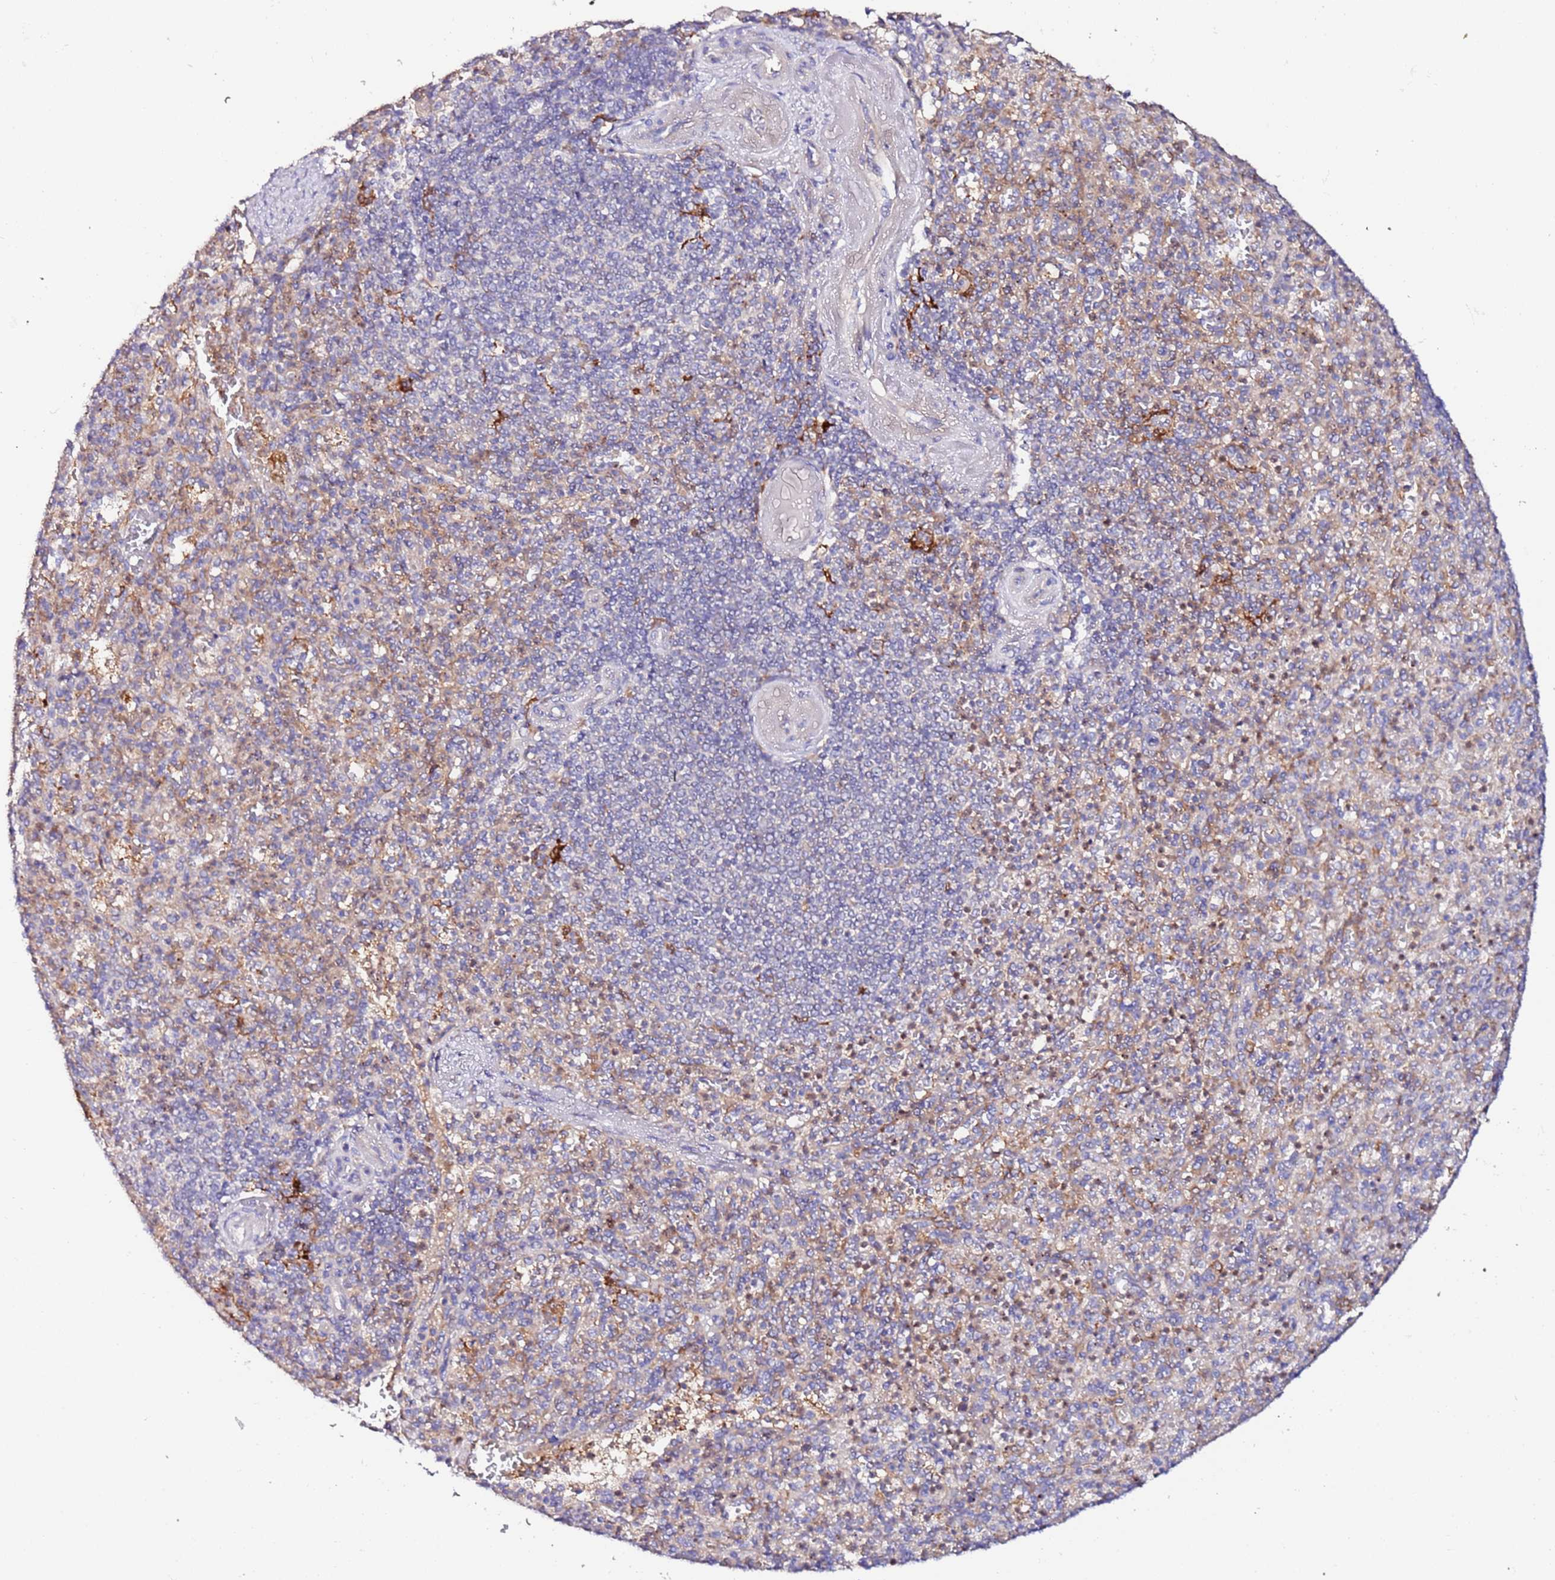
{"staining": {"intensity": "negative", "quantity": "none", "location": "none"}, "tissue": "spleen", "cell_type": "Cells in red pulp", "image_type": "normal", "snomed": [{"axis": "morphology", "description": "Normal tissue, NOS"}, {"axis": "topography", "description": "Spleen"}], "caption": "An immunohistochemistry (IHC) micrograph of unremarkable spleen is shown. There is no staining in cells in red pulp of spleen.", "gene": "FLVCR1", "patient": {"sex": "female", "age": 74}}